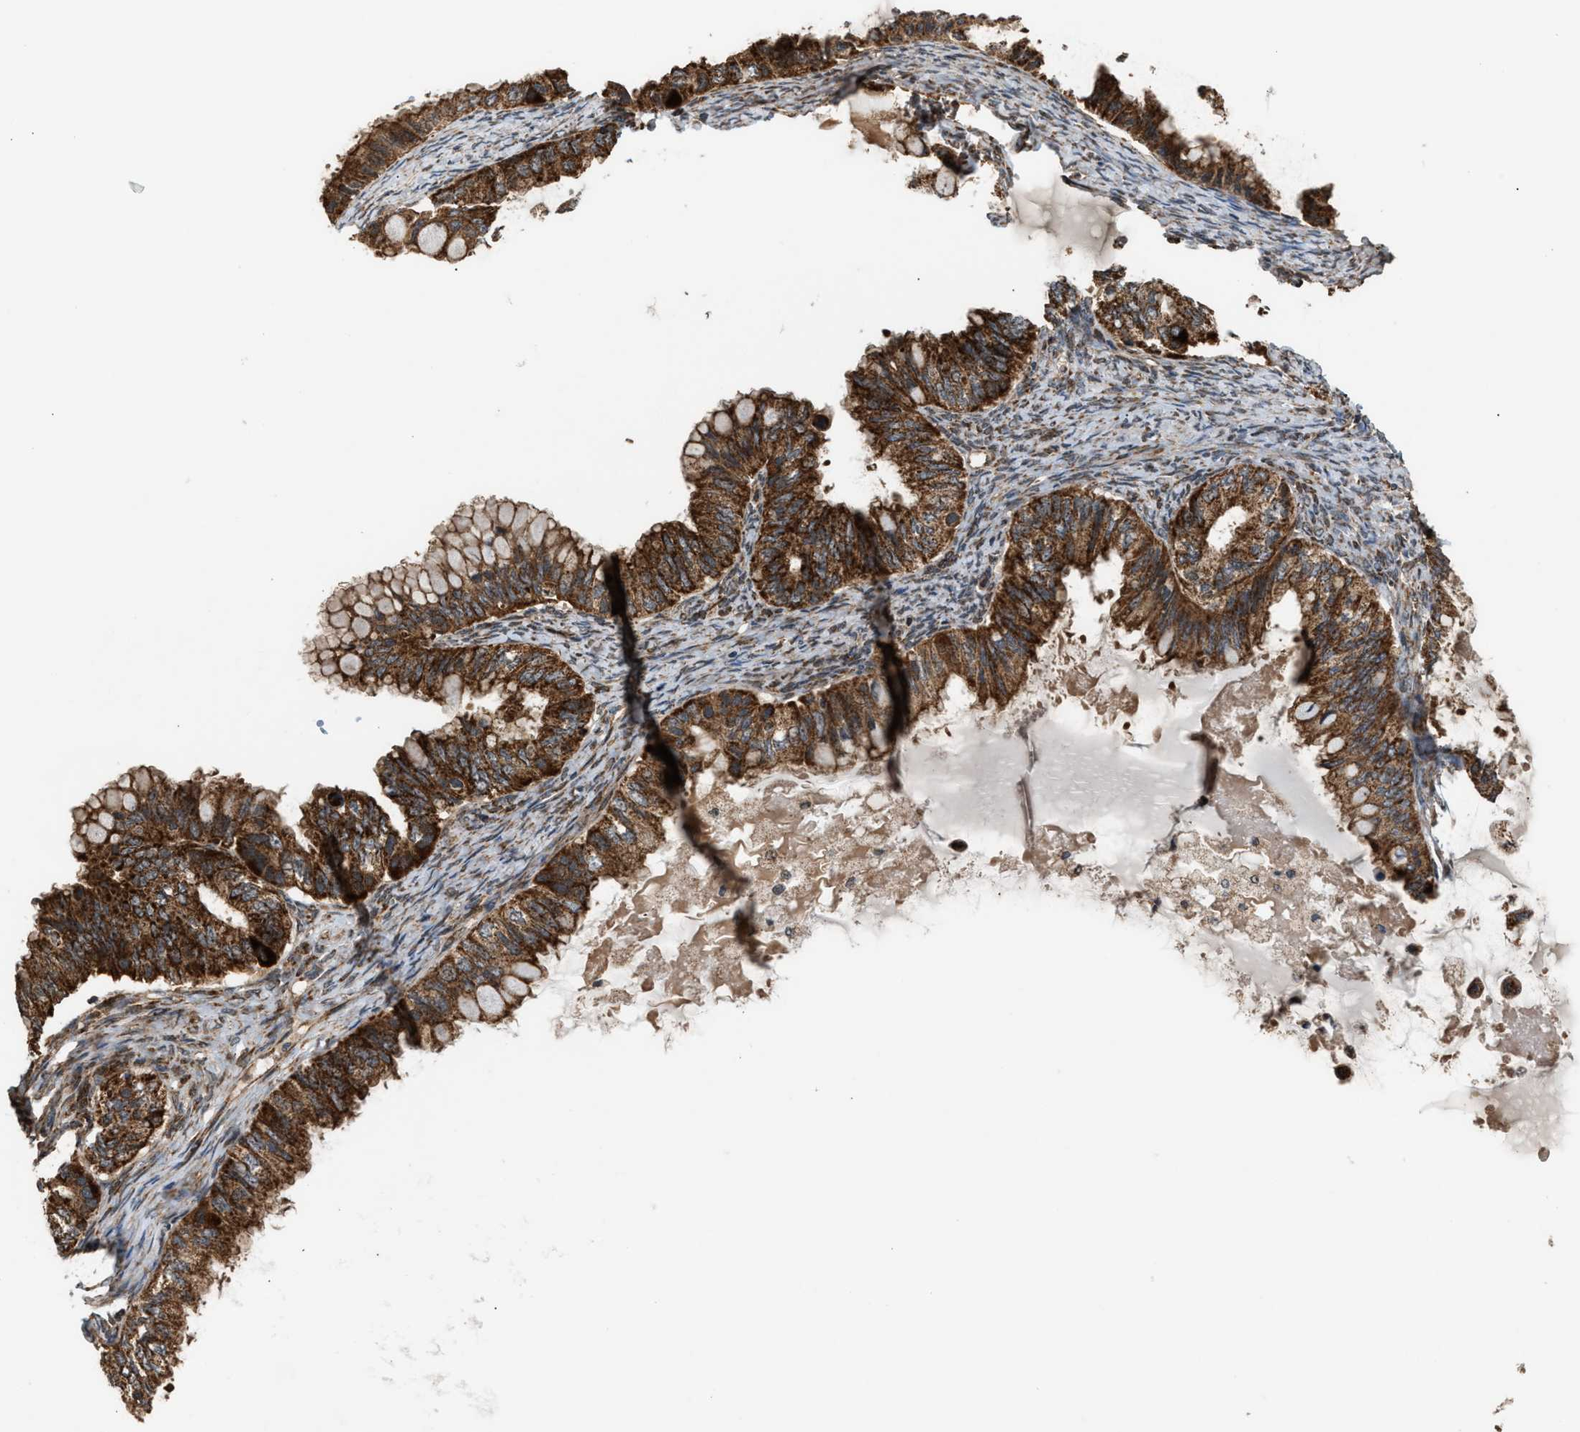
{"staining": {"intensity": "strong", "quantity": ">75%", "location": "cytoplasmic/membranous"}, "tissue": "ovarian cancer", "cell_type": "Tumor cells", "image_type": "cancer", "snomed": [{"axis": "morphology", "description": "Cystadenocarcinoma, mucinous, NOS"}, {"axis": "topography", "description": "Ovary"}], "caption": "Mucinous cystadenocarcinoma (ovarian) tissue shows strong cytoplasmic/membranous expression in approximately >75% of tumor cells, visualized by immunohistochemistry.", "gene": "SGSM2", "patient": {"sex": "female", "age": 80}}